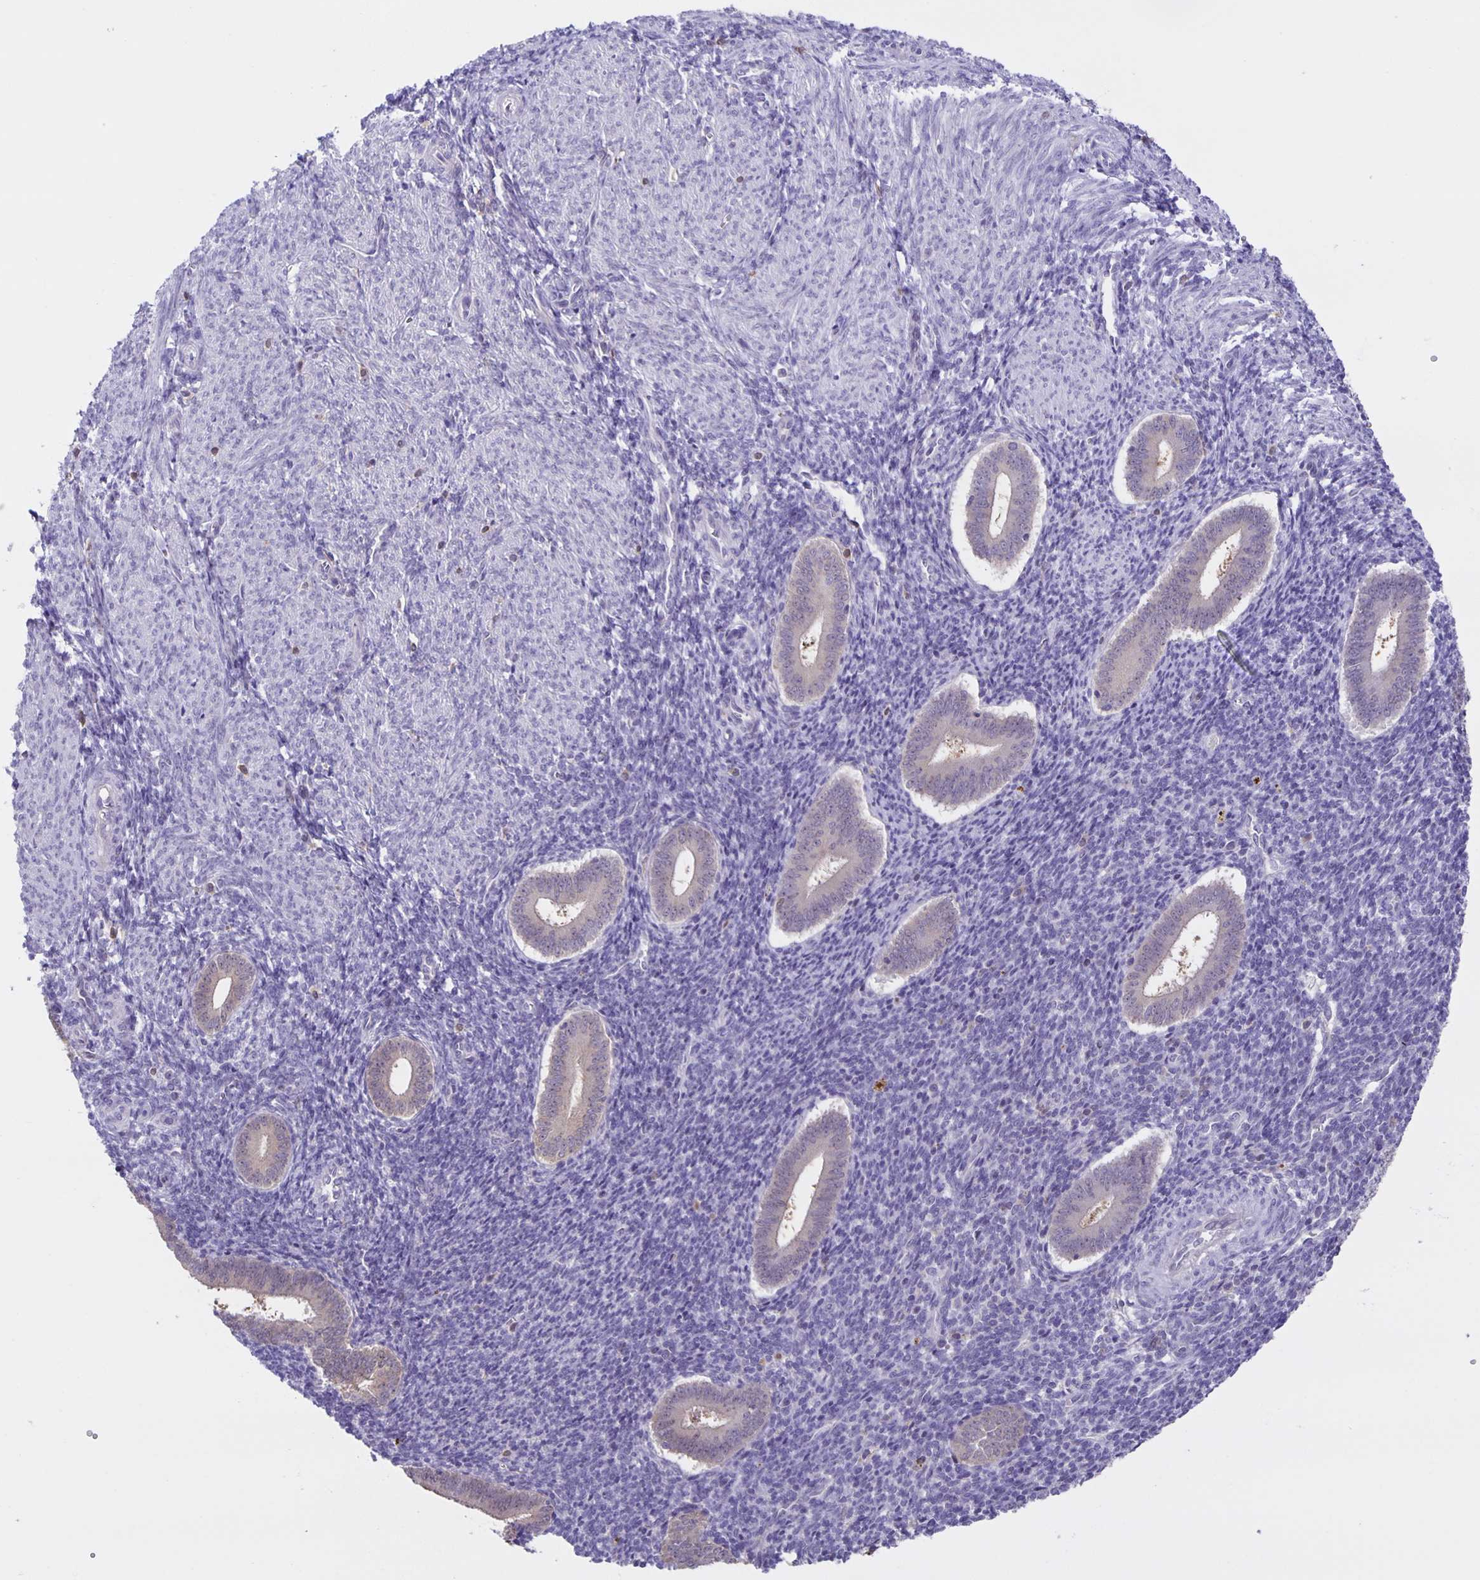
{"staining": {"intensity": "negative", "quantity": "none", "location": "none"}, "tissue": "endometrium", "cell_type": "Cells in endometrial stroma", "image_type": "normal", "snomed": [{"axis": "morphology", "description": "Normal tissue, NOS"}, {"axis": "topography", "description": "Endometrium"}], "caption": "Protein analysis of unremarkable endometrium displays no significant expression in cells in endometrial stroma.", "gene": "MARCHF6", "patient": {"sex": "female", "age": 25}}